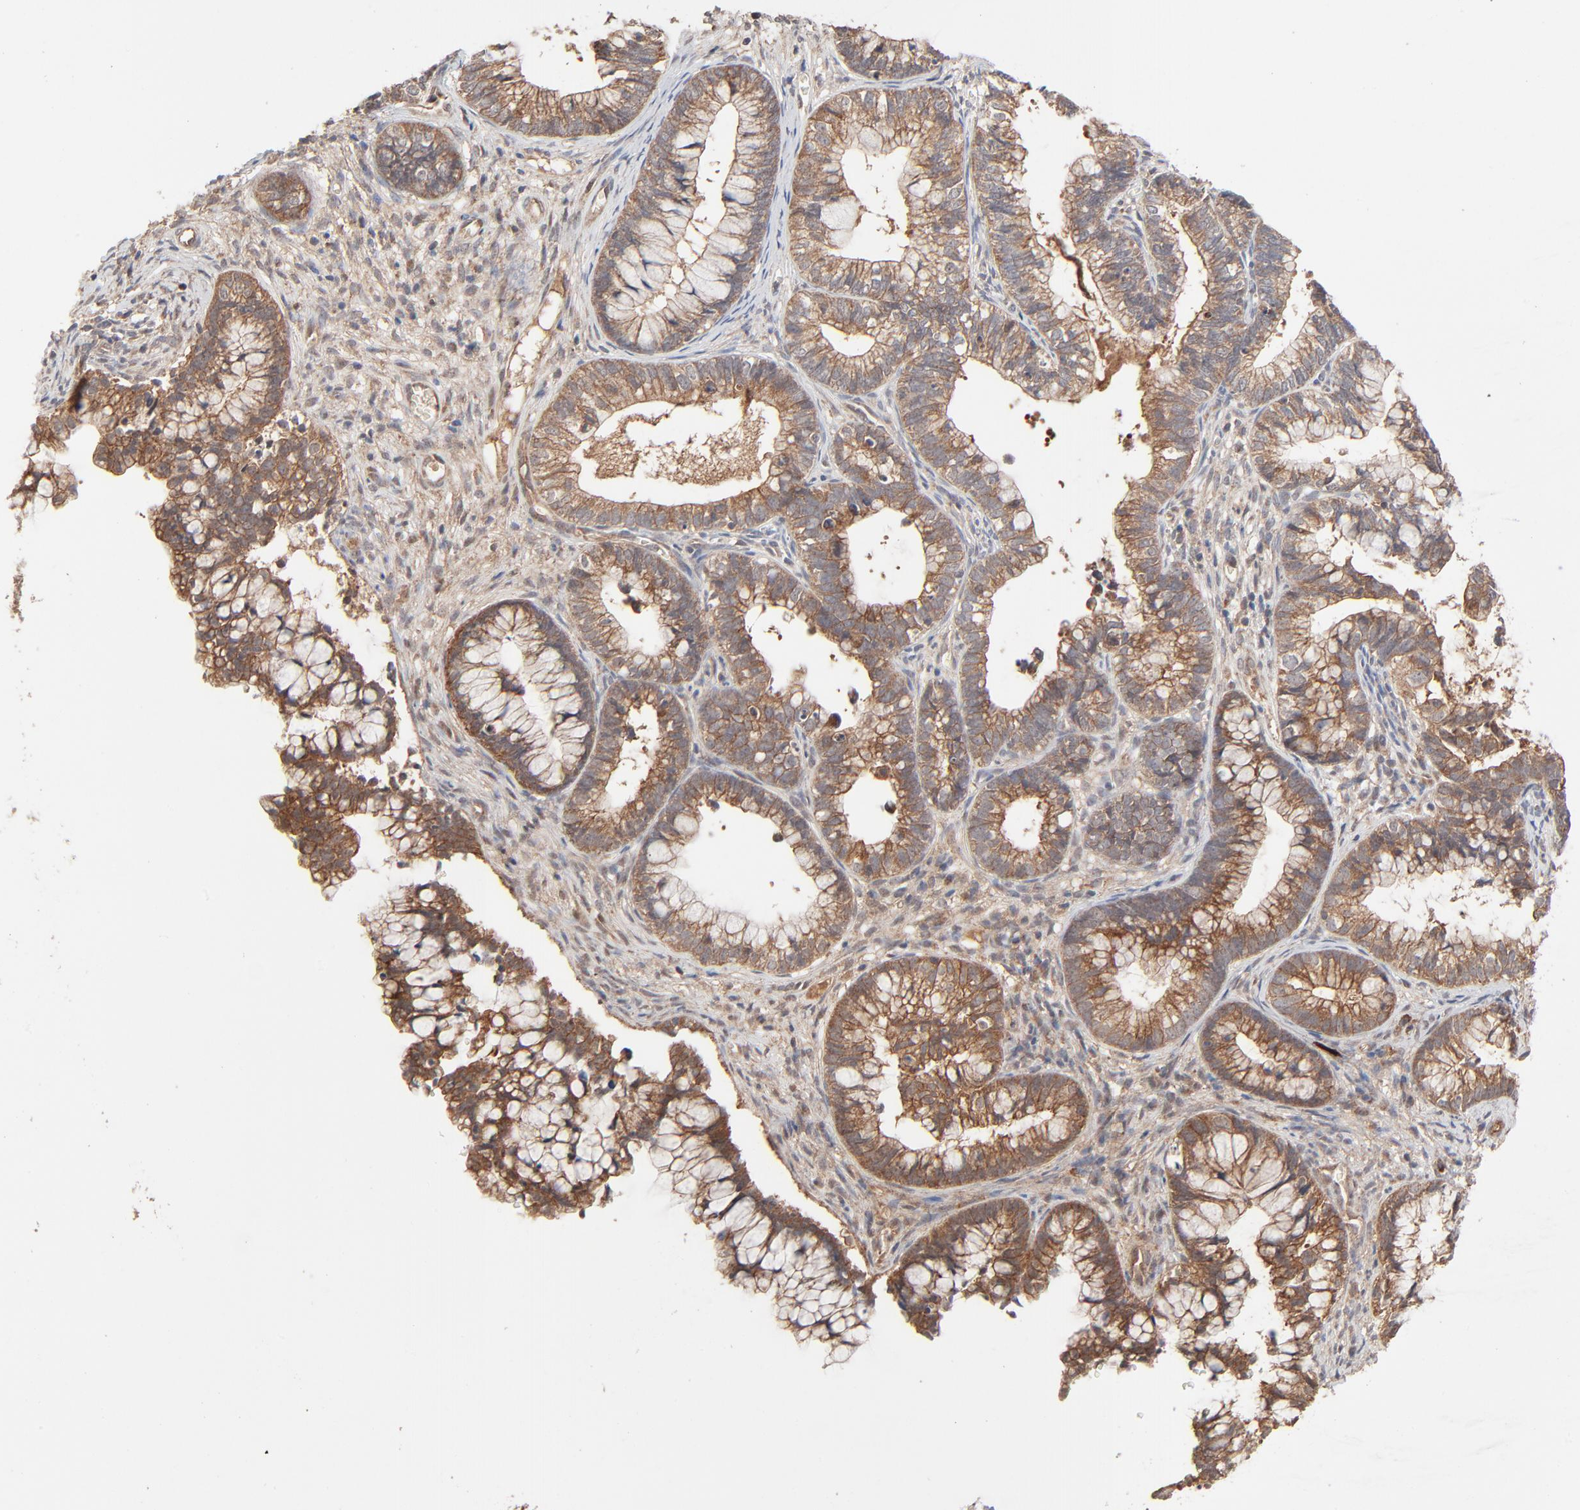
{"staining": {"intensity": "moderate", "quantity": ">75%", "location": "cytoplasmic/membranous"}, "tissue": "cervical cancer", "cell_type": "Tumor cells", "image_type": "cancer", "snomed": [{"axis": "morphology", "description": "Adenocarcinoma, NOS"}, {"axis": "topography", "description": "Cervix"}], "caption": "Immunohistochemistry histopathology image of cervical cancer stained for a protein (brown), which reveals medium levels of moderate cytoplasmic/membranous expression in approximately >75% of tumor cells.", "gene": "ABLIM3", "patient": {"sex": "female", "age": 44}}